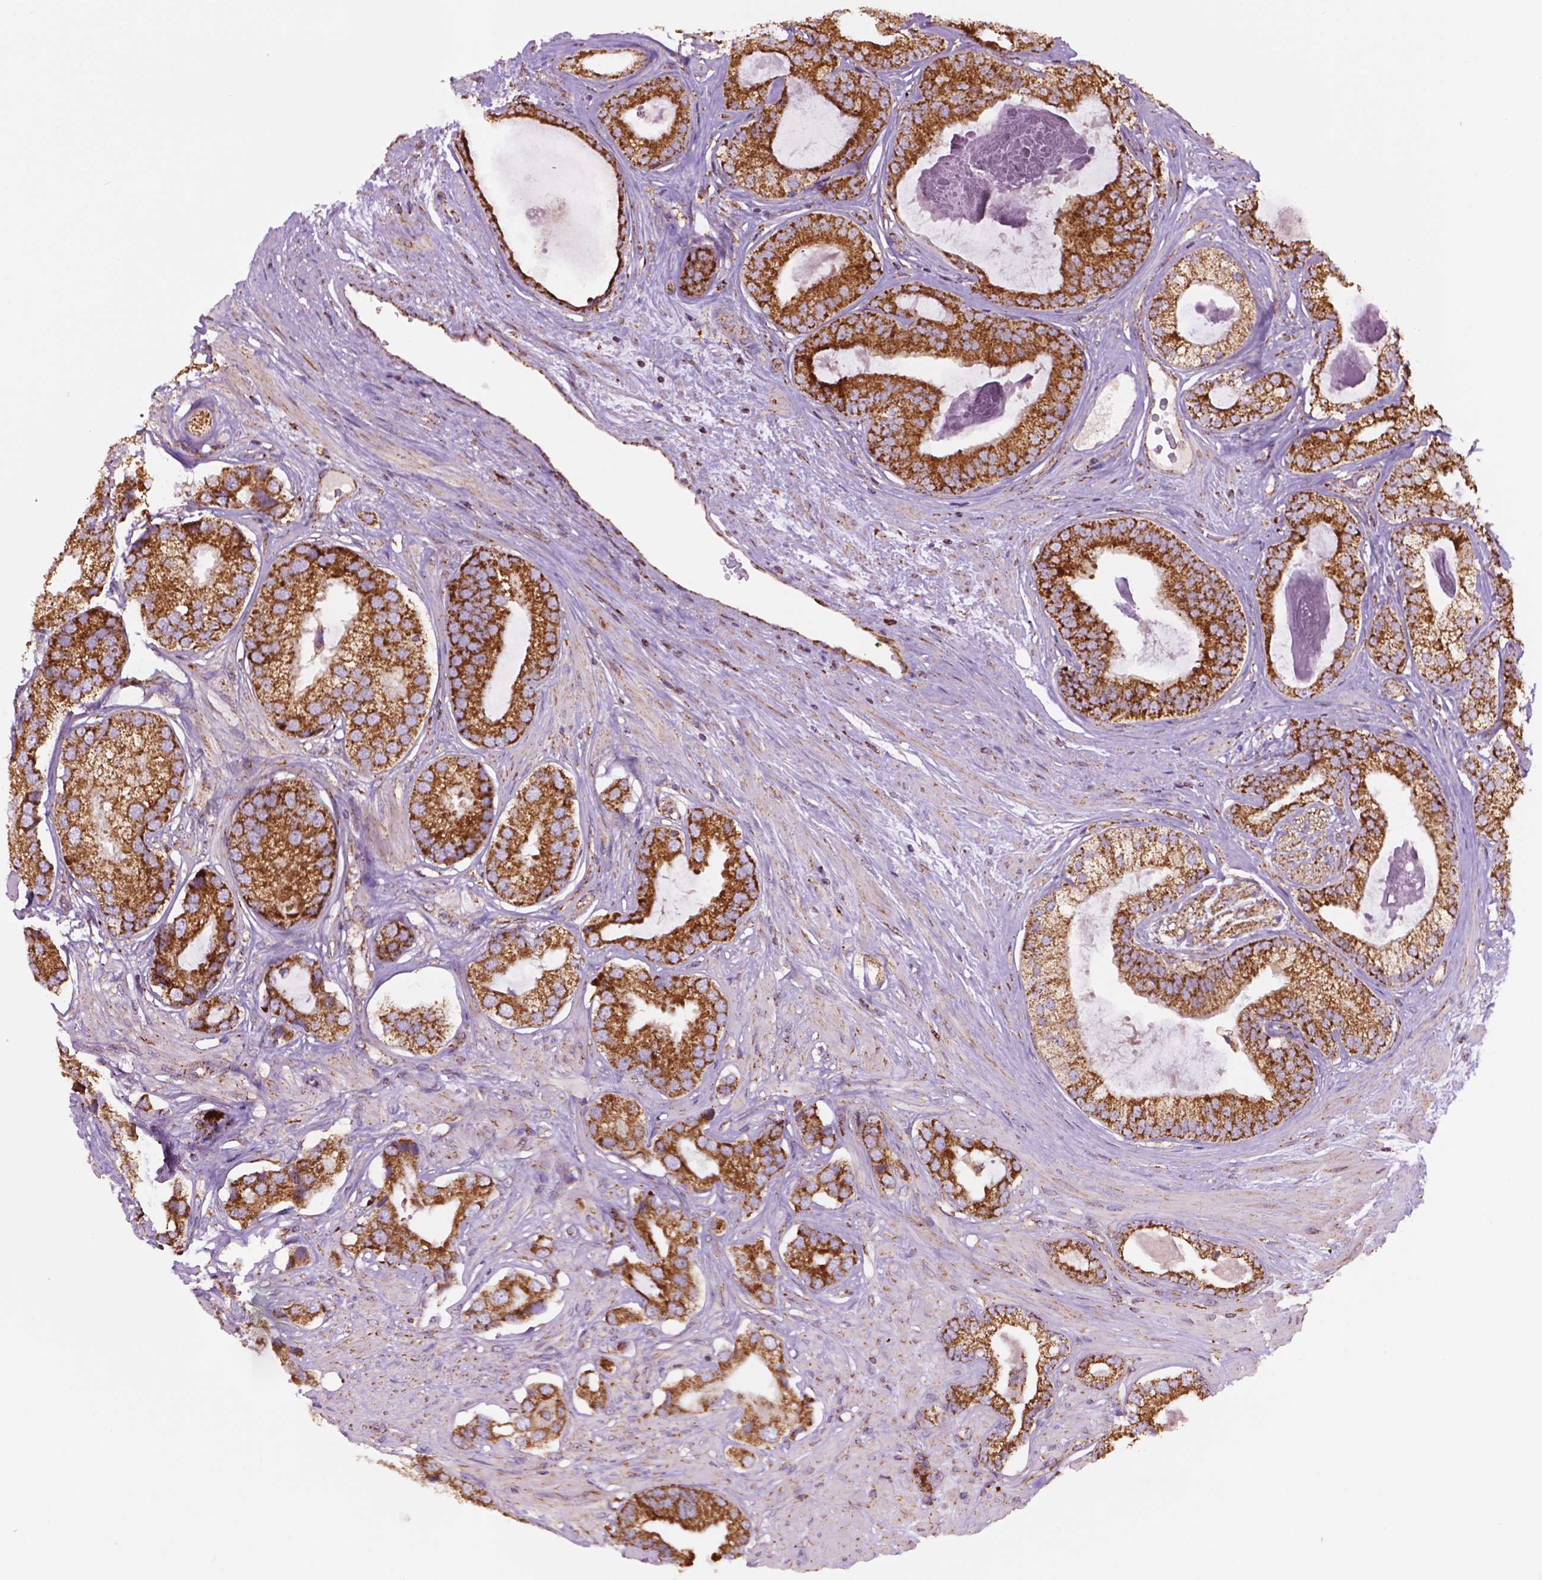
{"staining": {"intensity": "strong", "quantity": ">75%", "location": "cytoplasmic/membranous"}, "tissue": "prostate cancer", "cell_type": "Tumor cells", "image_type": "cancer", "snomed": [{"axis": "morphology", "description": "Adenocarcinoma, Low grade"}, {"axis": "topography", "description": "Prostate"}], "caption": "Adenocarcinoma (low-grade) (prostate) was stained to show a protein in brown. There is high levels of strong cytoplasmic/membranous positivity in about >75% of tumor cells.", "gene": "ILVBL", "patient": {"sex": "male", "age": 61}}